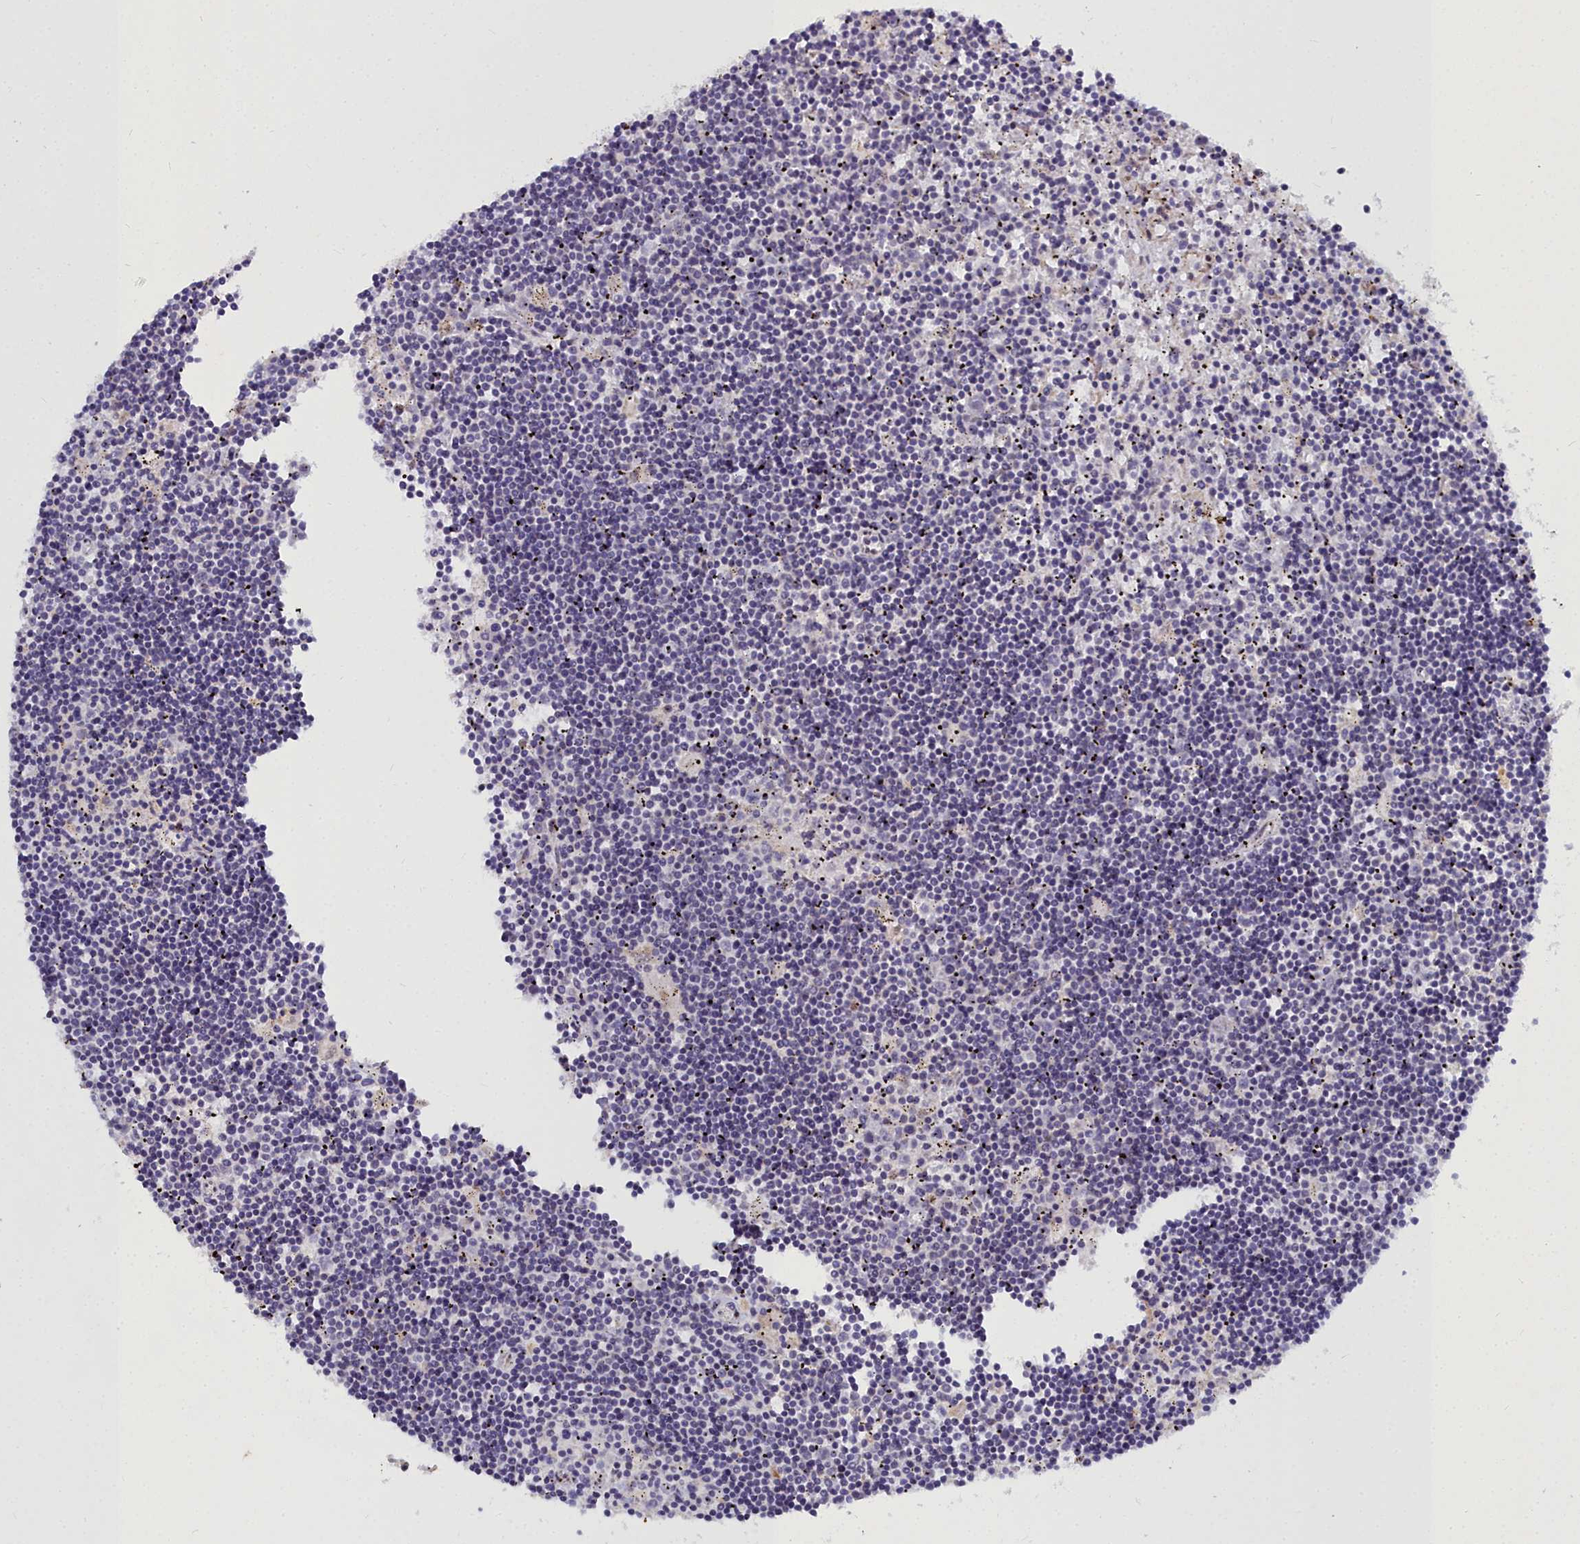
{"staining": {"intensity": "negative", "quantity": "none", "location": "none"}, "tissue": "lymphoma", "cell_type": "Tumor cells", "image_type": "cancer", "snomed": [{"axis": "morphology", "description": "Malignant lymphoma, non-Hodgkin's type, Low grade"}, {"axis": "topography", "description": "Spleen"}], "caption": "High magnification brightfield microscopy of lymphoma stained with DAB (3,3'-diaminobenzidine) (brown) and counterstained with hematoxylin (blue): tumor cells show no significant positivity. The staining is performed using DAB brown chromogen with nuclei counter-stained in using hematoxylin.", "gene": "WDPCP", "patient": {"sex": "male", "age": 76}}